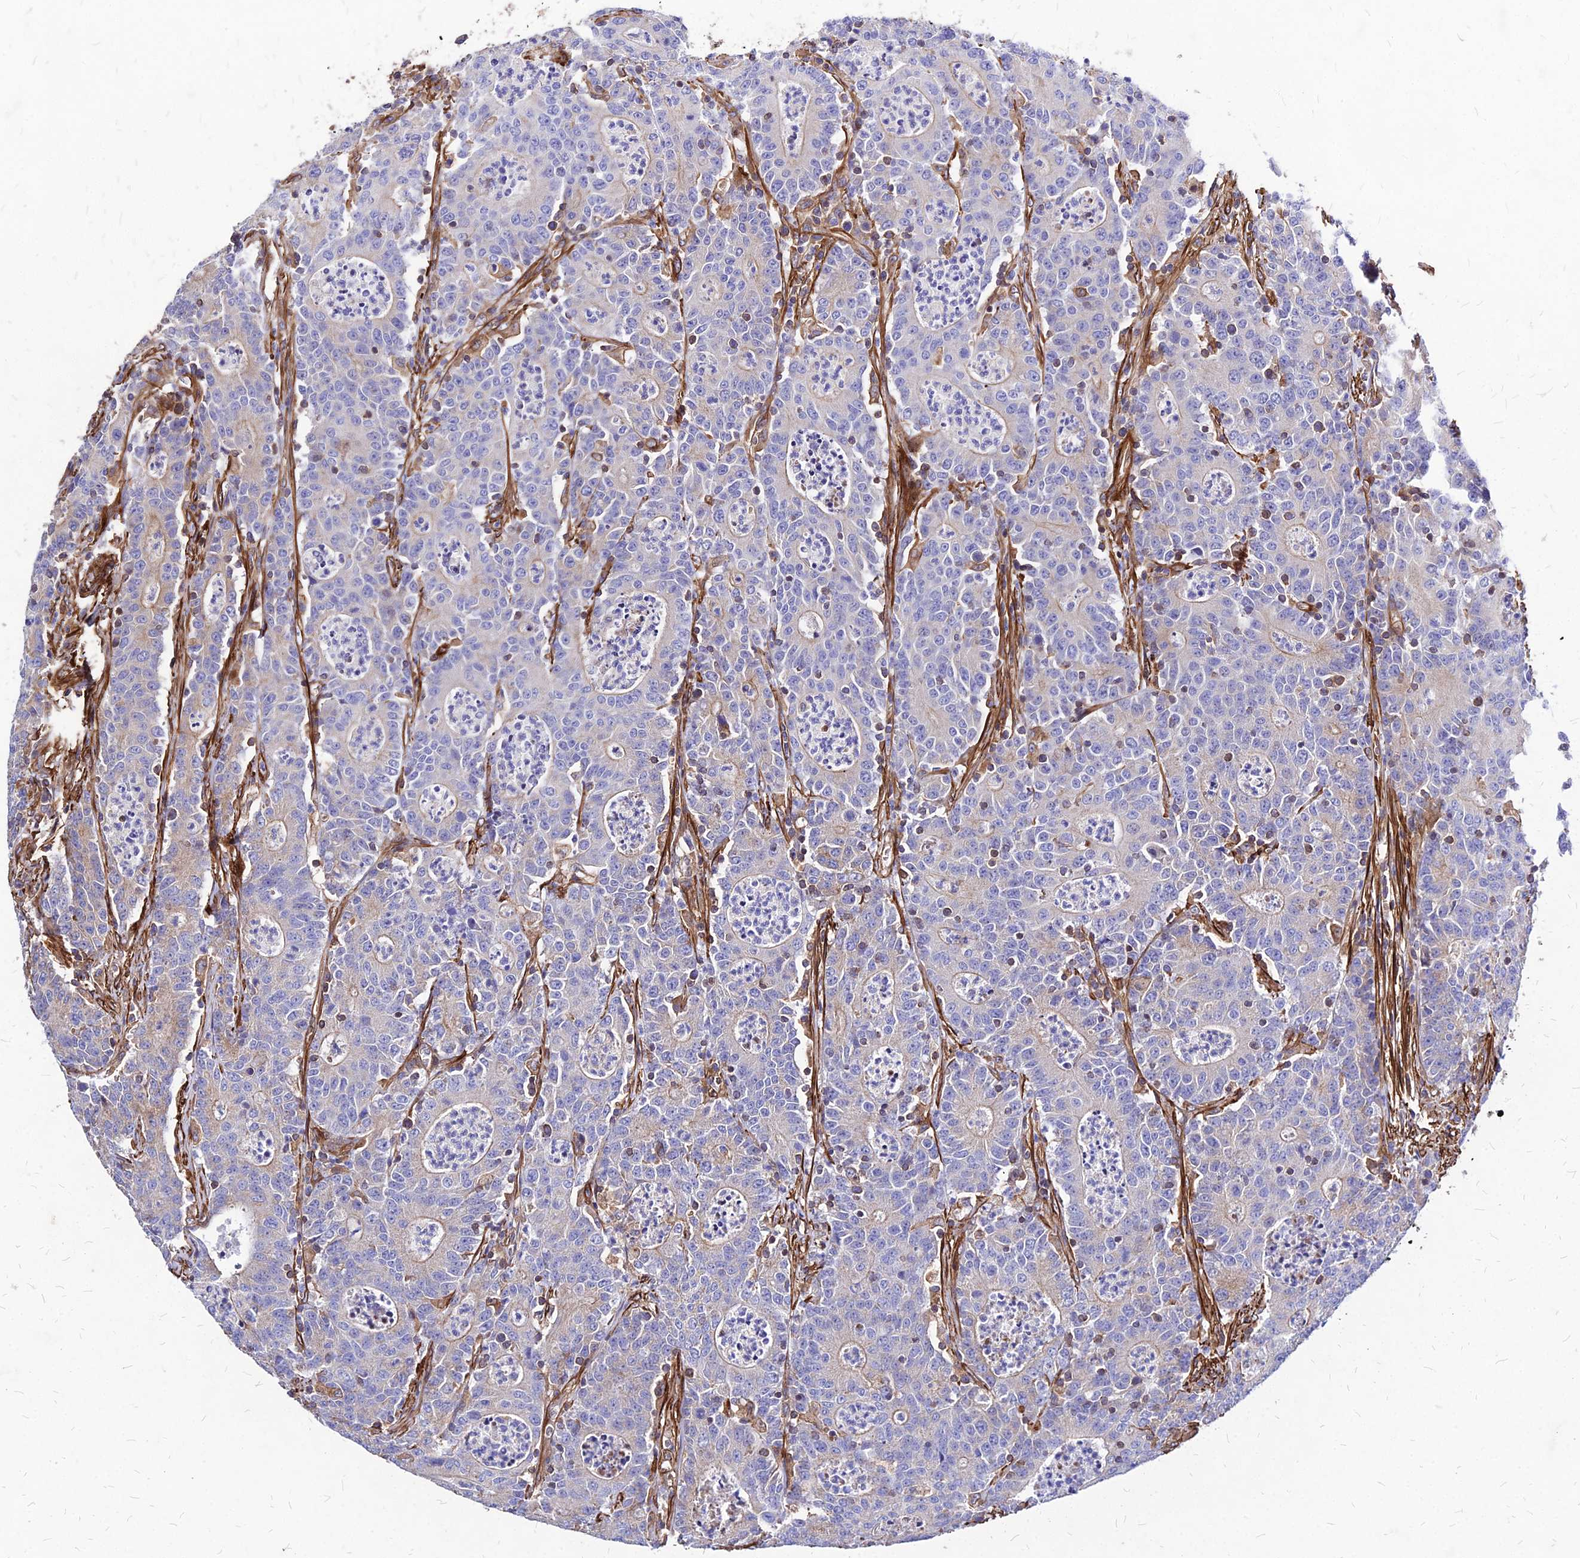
{"staining": {"intensity": "weak", "quantity": "<25%", "location": "cytoplasmic/membranous"}, "tissue": "colorectal cancer", "cell_type": "Tumor cells", "image_type": "cancer", "snomed": [{"axis": "morphology", "description": "Adenocarcinoma, NOS"}, {"axis": "topography", "description": "Colon"}], "caption": "High magnification brightfield microscopy of colorectal adenocarcinoma stained with DAB (brown) and counterstained with hematoxylin (blue): tumor cells show no significant staining. (IHC, brightfield microscopy, high magnification).", "gene": "EFCC1", "patient": {"sex": "male", "age": 83}}